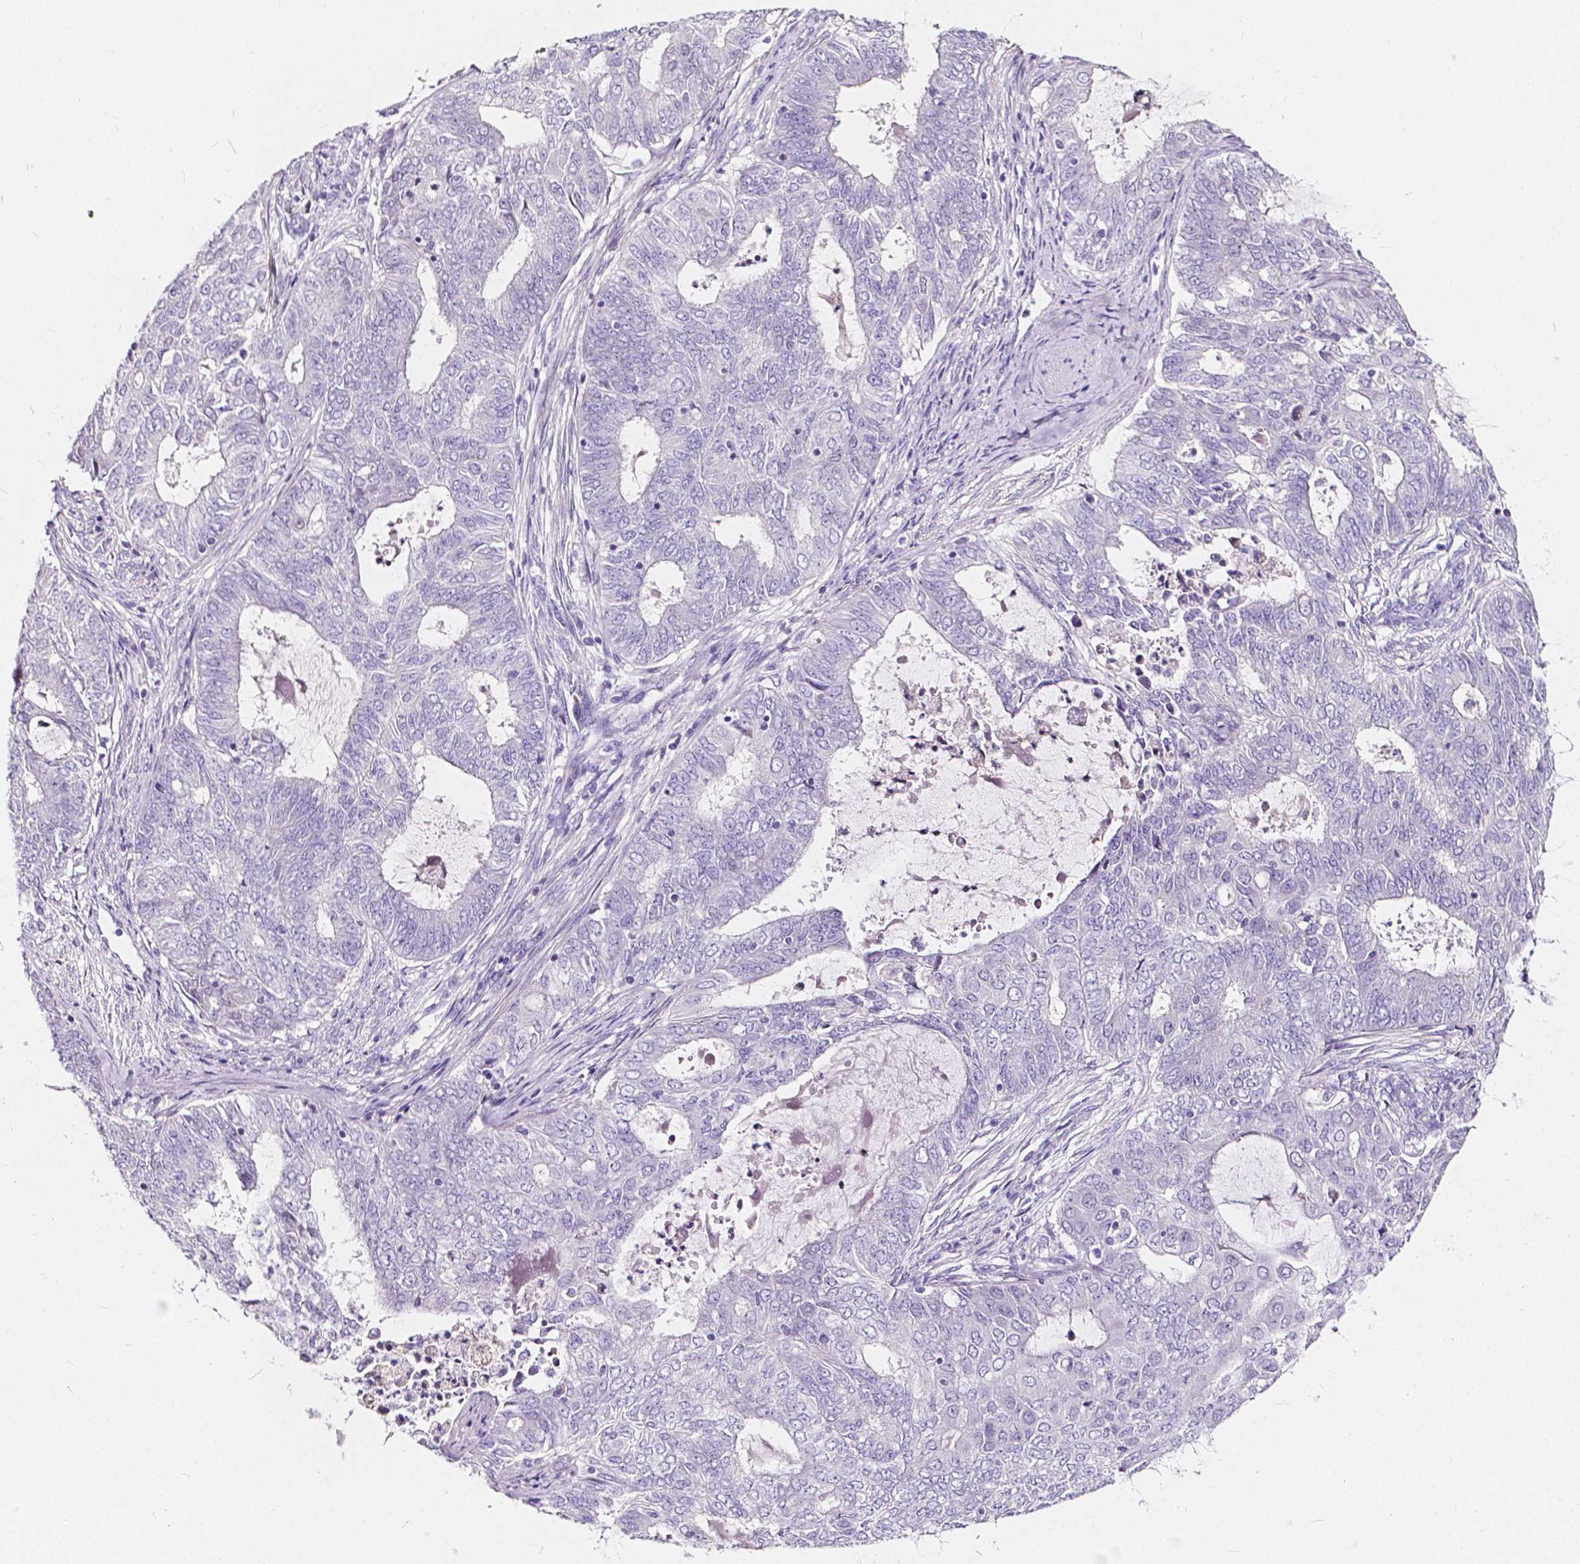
{"staining": {"intensity": "negative", "quantity": "none", "location": "none"}, "tissue": "endometrial cancer", "cell_type": "Tumor cells", "image_type": "cancer", "snomed": [{"axis": "morphology", "description": "Adenocarcinoma, NOS"}, {"axis": "topography", "description": "Endometrium"}], "caption": "This micrograph is of adenocarcinoma (endometrial) stained with IHC to label a protein in brown with the nuclei are counter-stained blue. There is no expression in tumor cells. (DAB immunohistochemistry with hematoxylin counter stain).", "gene": "CLSTN2", "patient": {"sex": "female", "age": 62}}